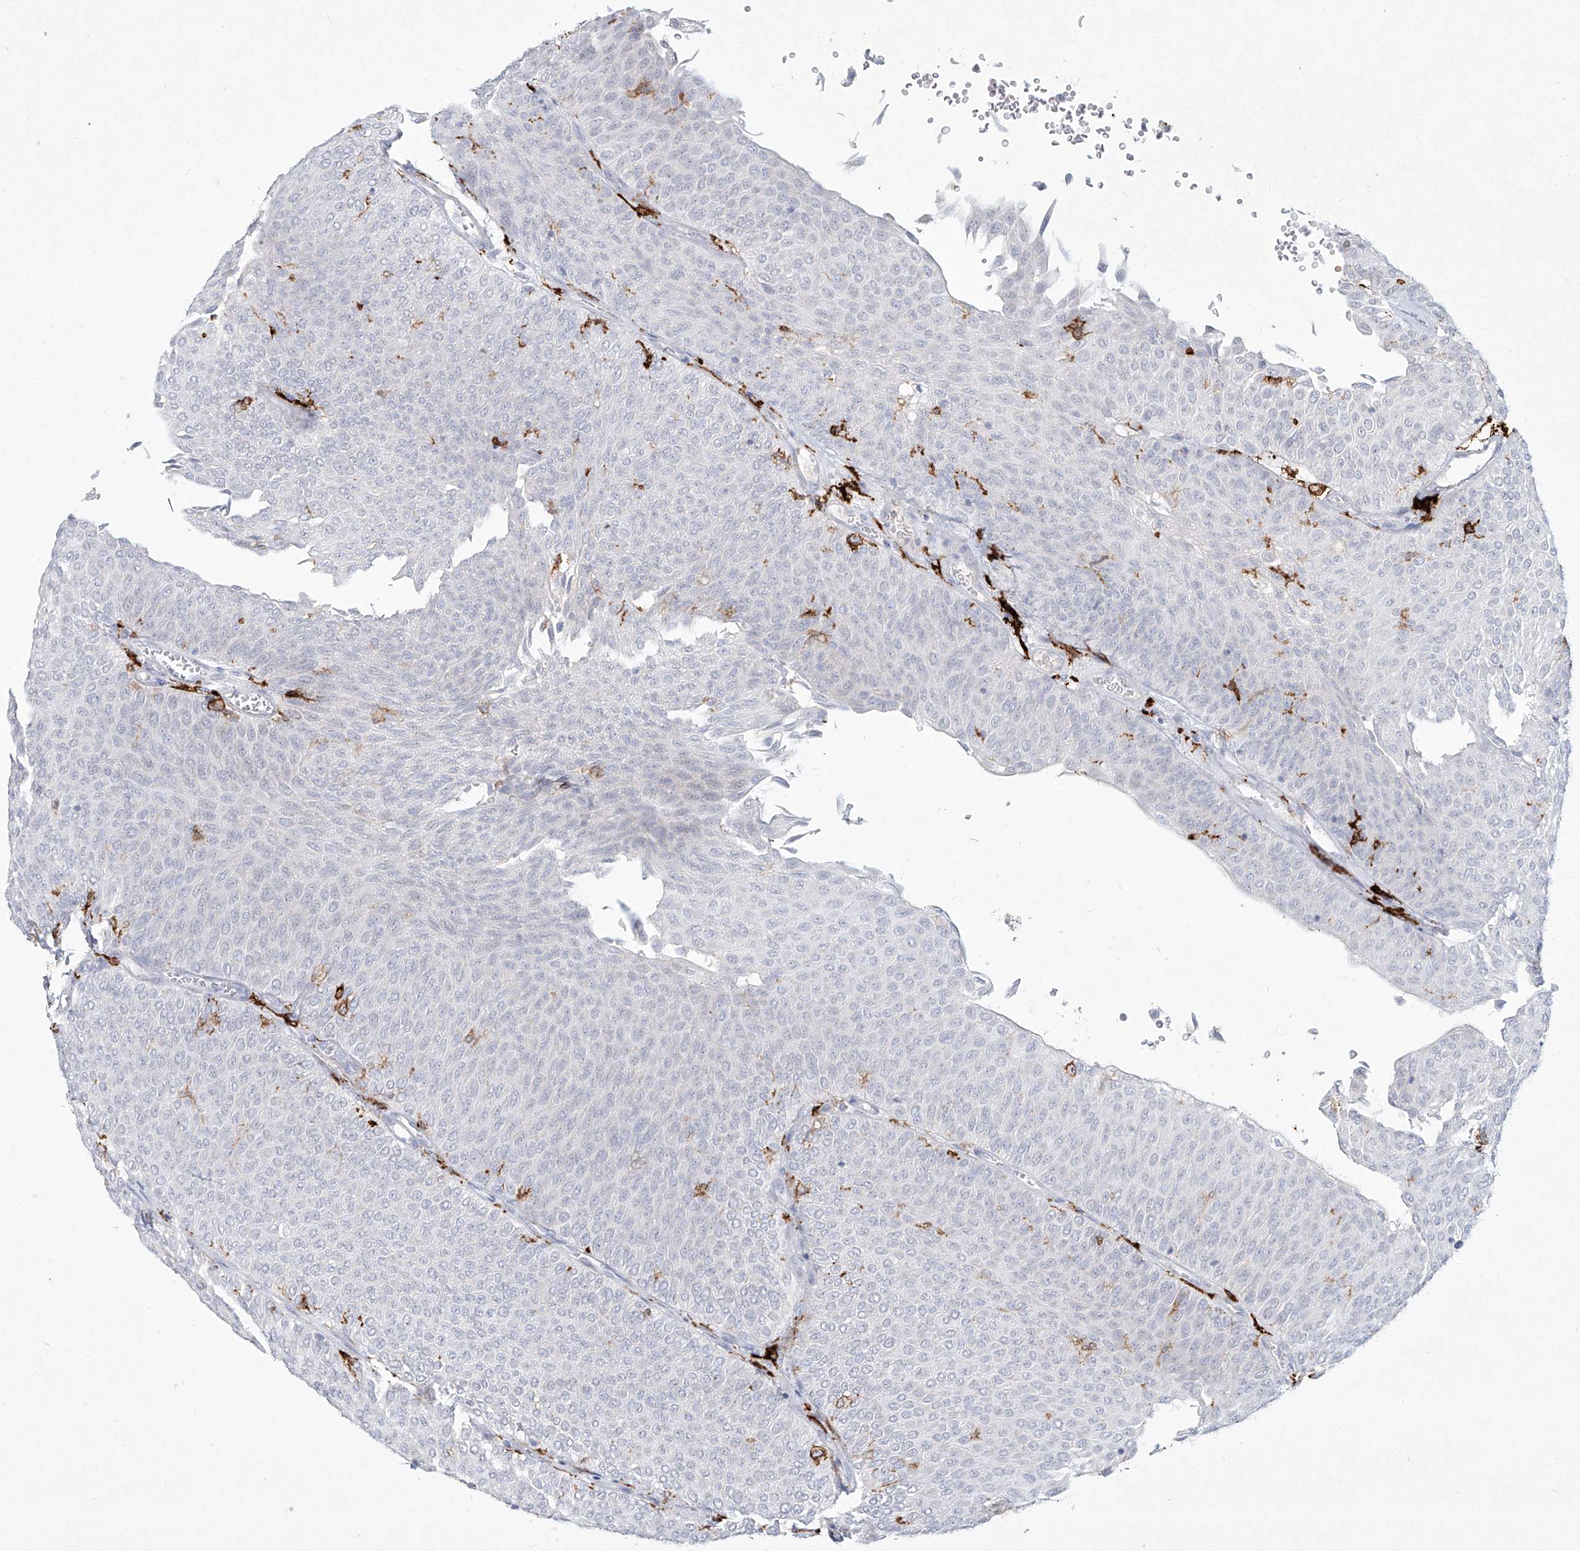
{"staining": {"intensity": "negative", "quantity": "none", "location": "none"}, "tissue": "urothelial cancer", "cell_type": "Tumor cells", "image_type": "cancer", "snomed": [{"axis": "morphology", "description": "Urothelial carcinoma, Low grade"}, {"axis": "topography", "description": "Urinary bladder"}], "caption": "The image displays no staining of tumor cells in low-grade urothelial carcinoma. Nuclei are stained in blue.", "gene": "CD209", "patient": {"sex": "male", "age": 78}}